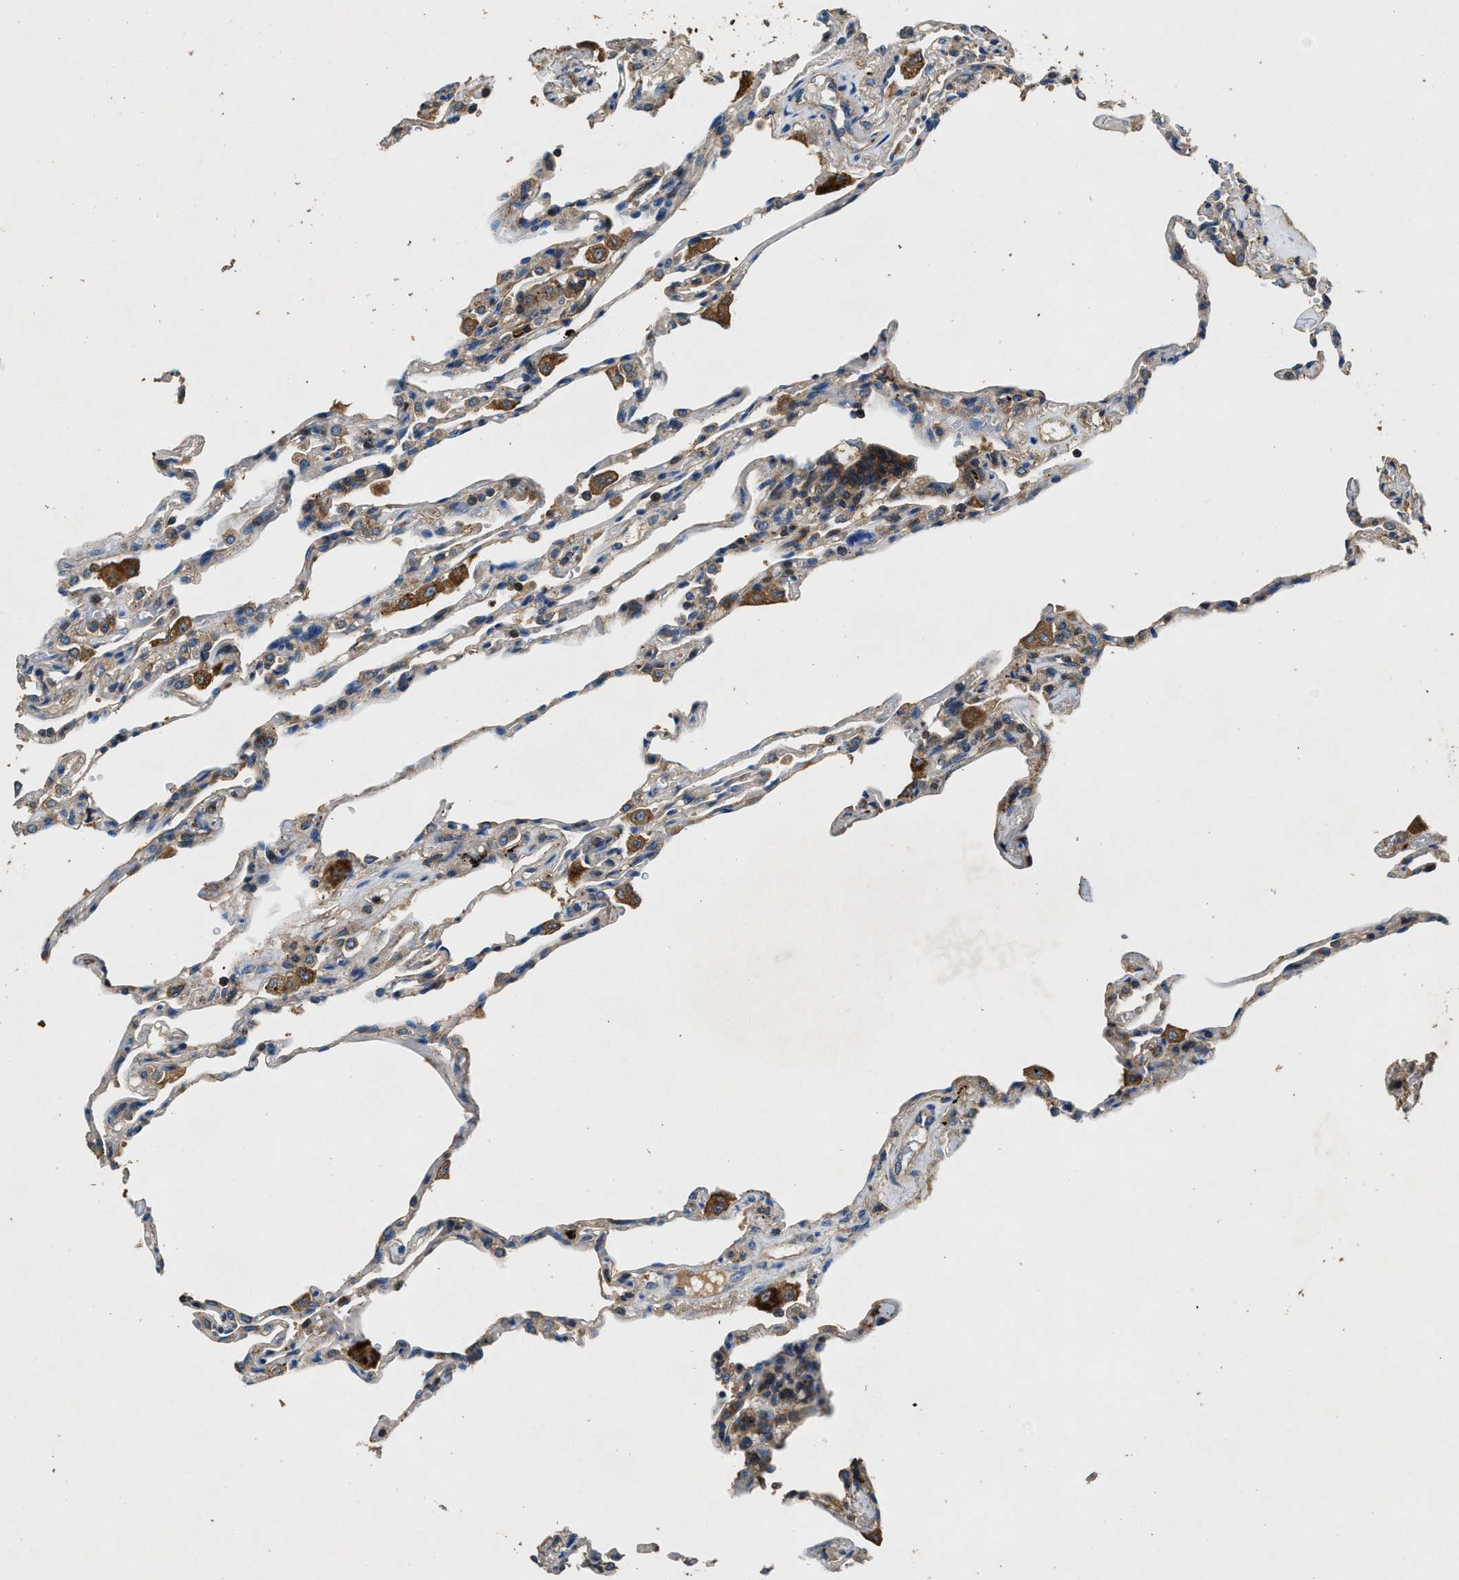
{"staining": {"intensity": "weak", "quantity": ">75%", "location": "cytoplasmic/membranous"}, "tissue": "lung", "cell_type": "Alveolar cells", "image_type": "normal", "snomed": [{"axis": "morphology", "description": "Normal tissue, NOS"}, {"axis": "topography", "description": "Lung"}], "caption": "A brown stain labels weak cytoplasmic/membranous expression of a protein in alveolar cells of unremarkable lung. (DAB (3,3'-diaminobenzidine) IHC, brown staining for protein, blue staining for nuclei).", "gene": "BLOC1S1", "patient": {"sex": "male", "age": 59}}